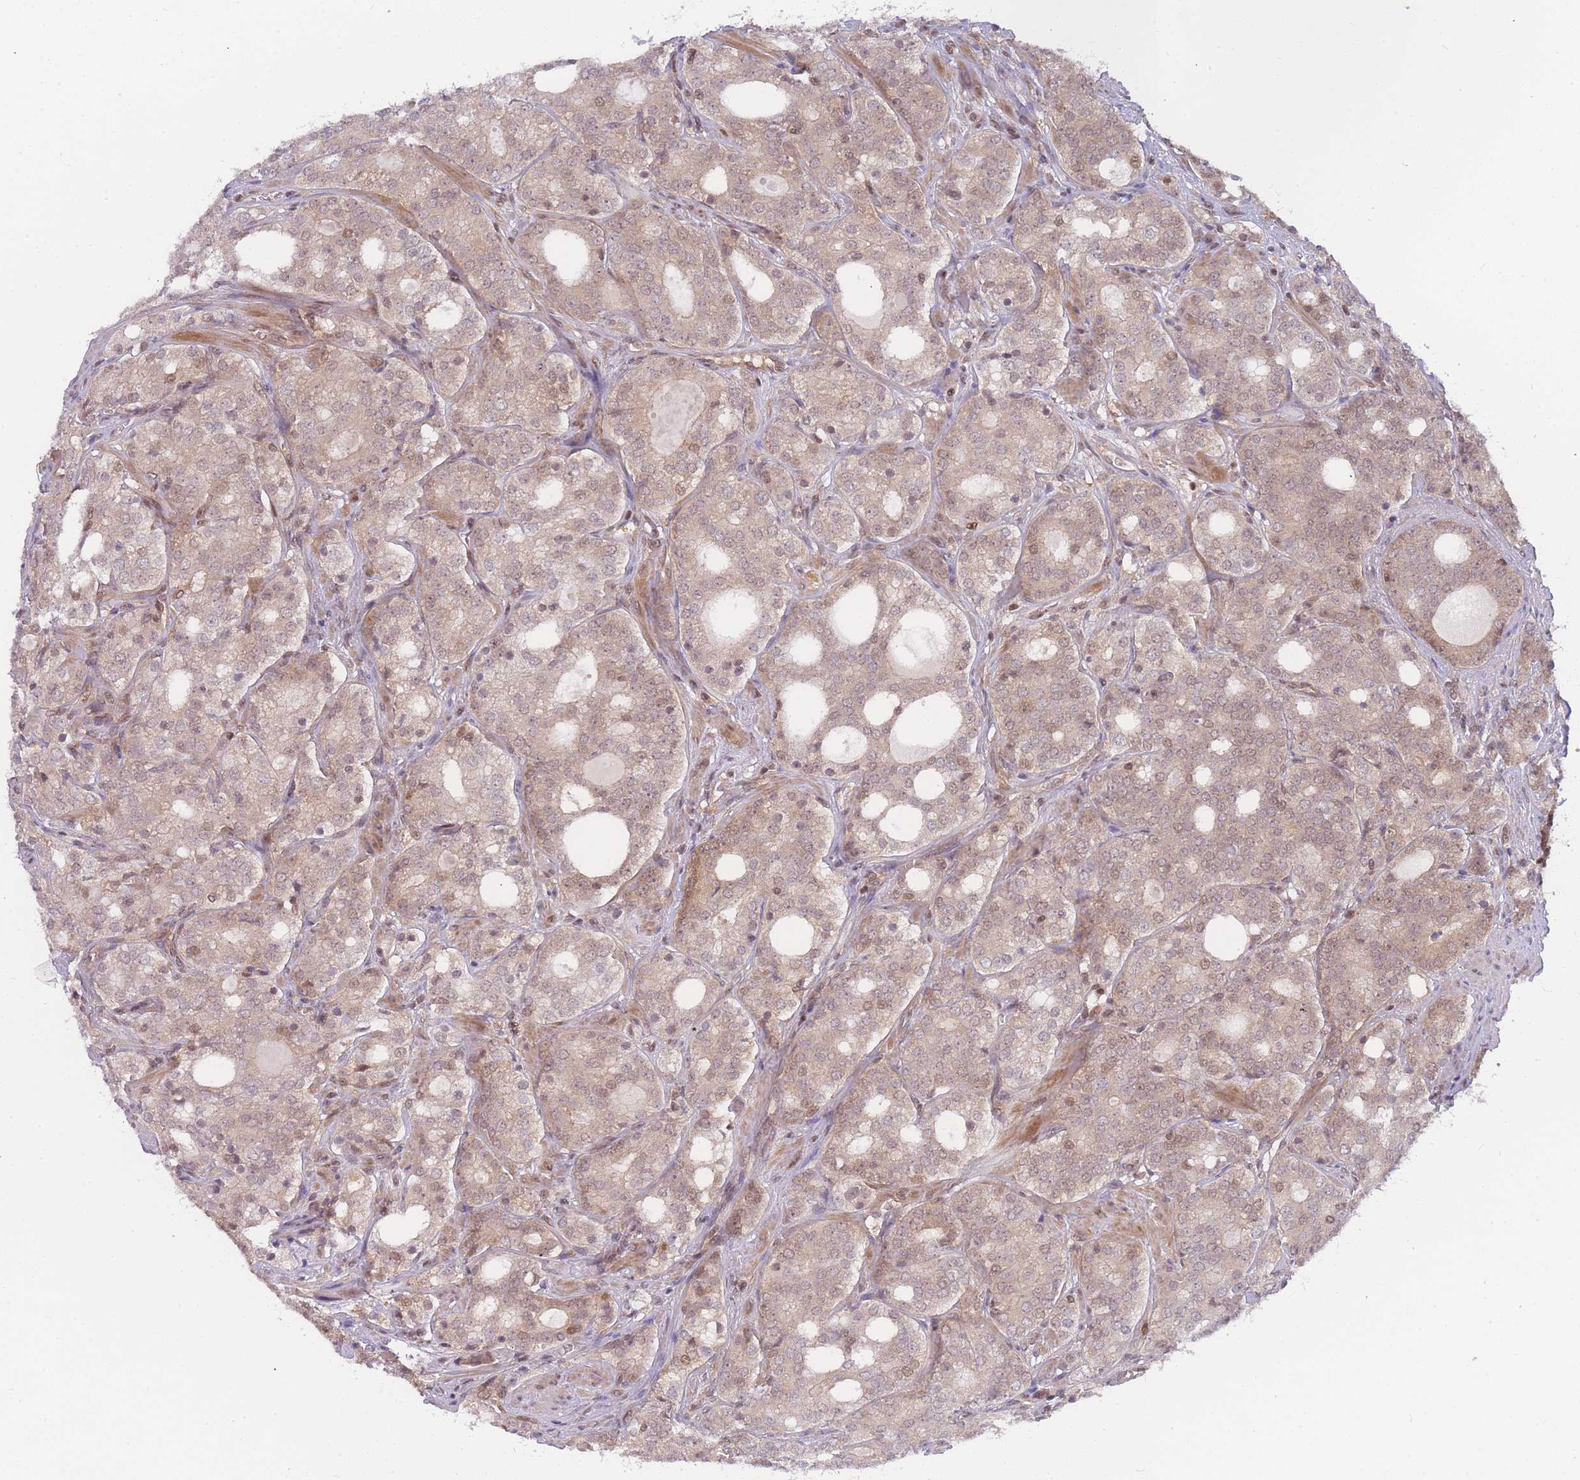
{"staining": {"intensity": "weak", "quantity": ">75%", "location": "cytoplasmic/membranous,nuclear"}, "tissue": "prostate cancer", "cell_type": "Tumor cells", "image_type": "cancer", "snomed": [{"axis": "morphology", "description": "Adenocarcinoma, High grade"}, {"axis": "topography", "description": "Prostate"}], "caption": "This histopathology image displays immunohistochemistry (IHC) staining of human prostate cancer, with low weak cytoplasmic/membranous and nuclear expression in about >75% of tumor cells.", "gene": "KIAA1191", "patient": {"sex": "male", "age": 64}}